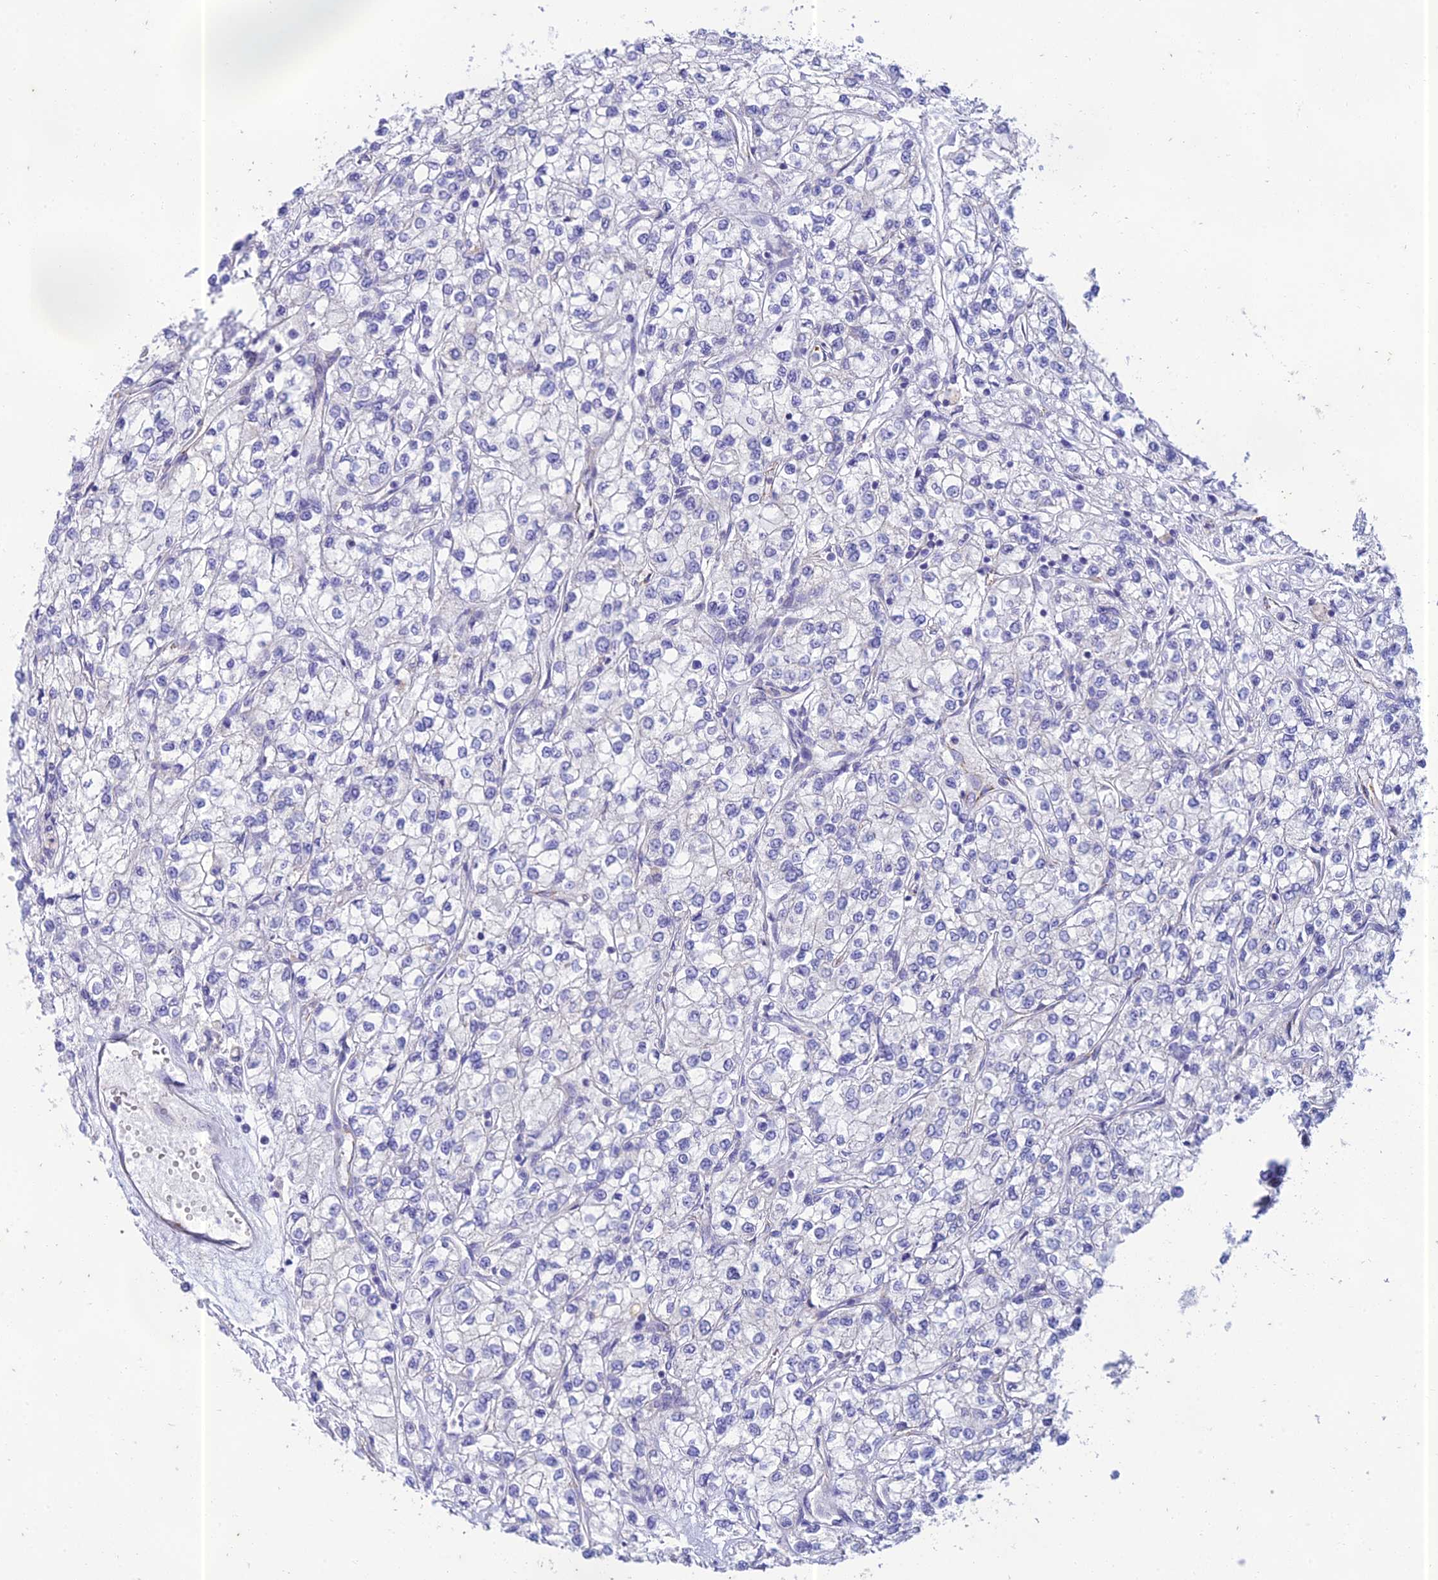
{"staining": {"intensity": "negative", "quantity": "none", "location": "none"}, "tissue": "renal cancer", "cell_type": "Tumor cells", "image_type": "cancer", "snomed": [{"axis": "morphology", "description": "Adenocarcinoma, NOS"}, {"axis": "topography", "description": "Kidney"}], "caption": "High power microscopy photomicrograph of an immunohistochemistry (IHC) histopathology image of adenocarcinoma (renal), revealing no significant staining in tumor cells.", "gene": "PTCD2", "patient": {"sex": "male", "age": 80}}